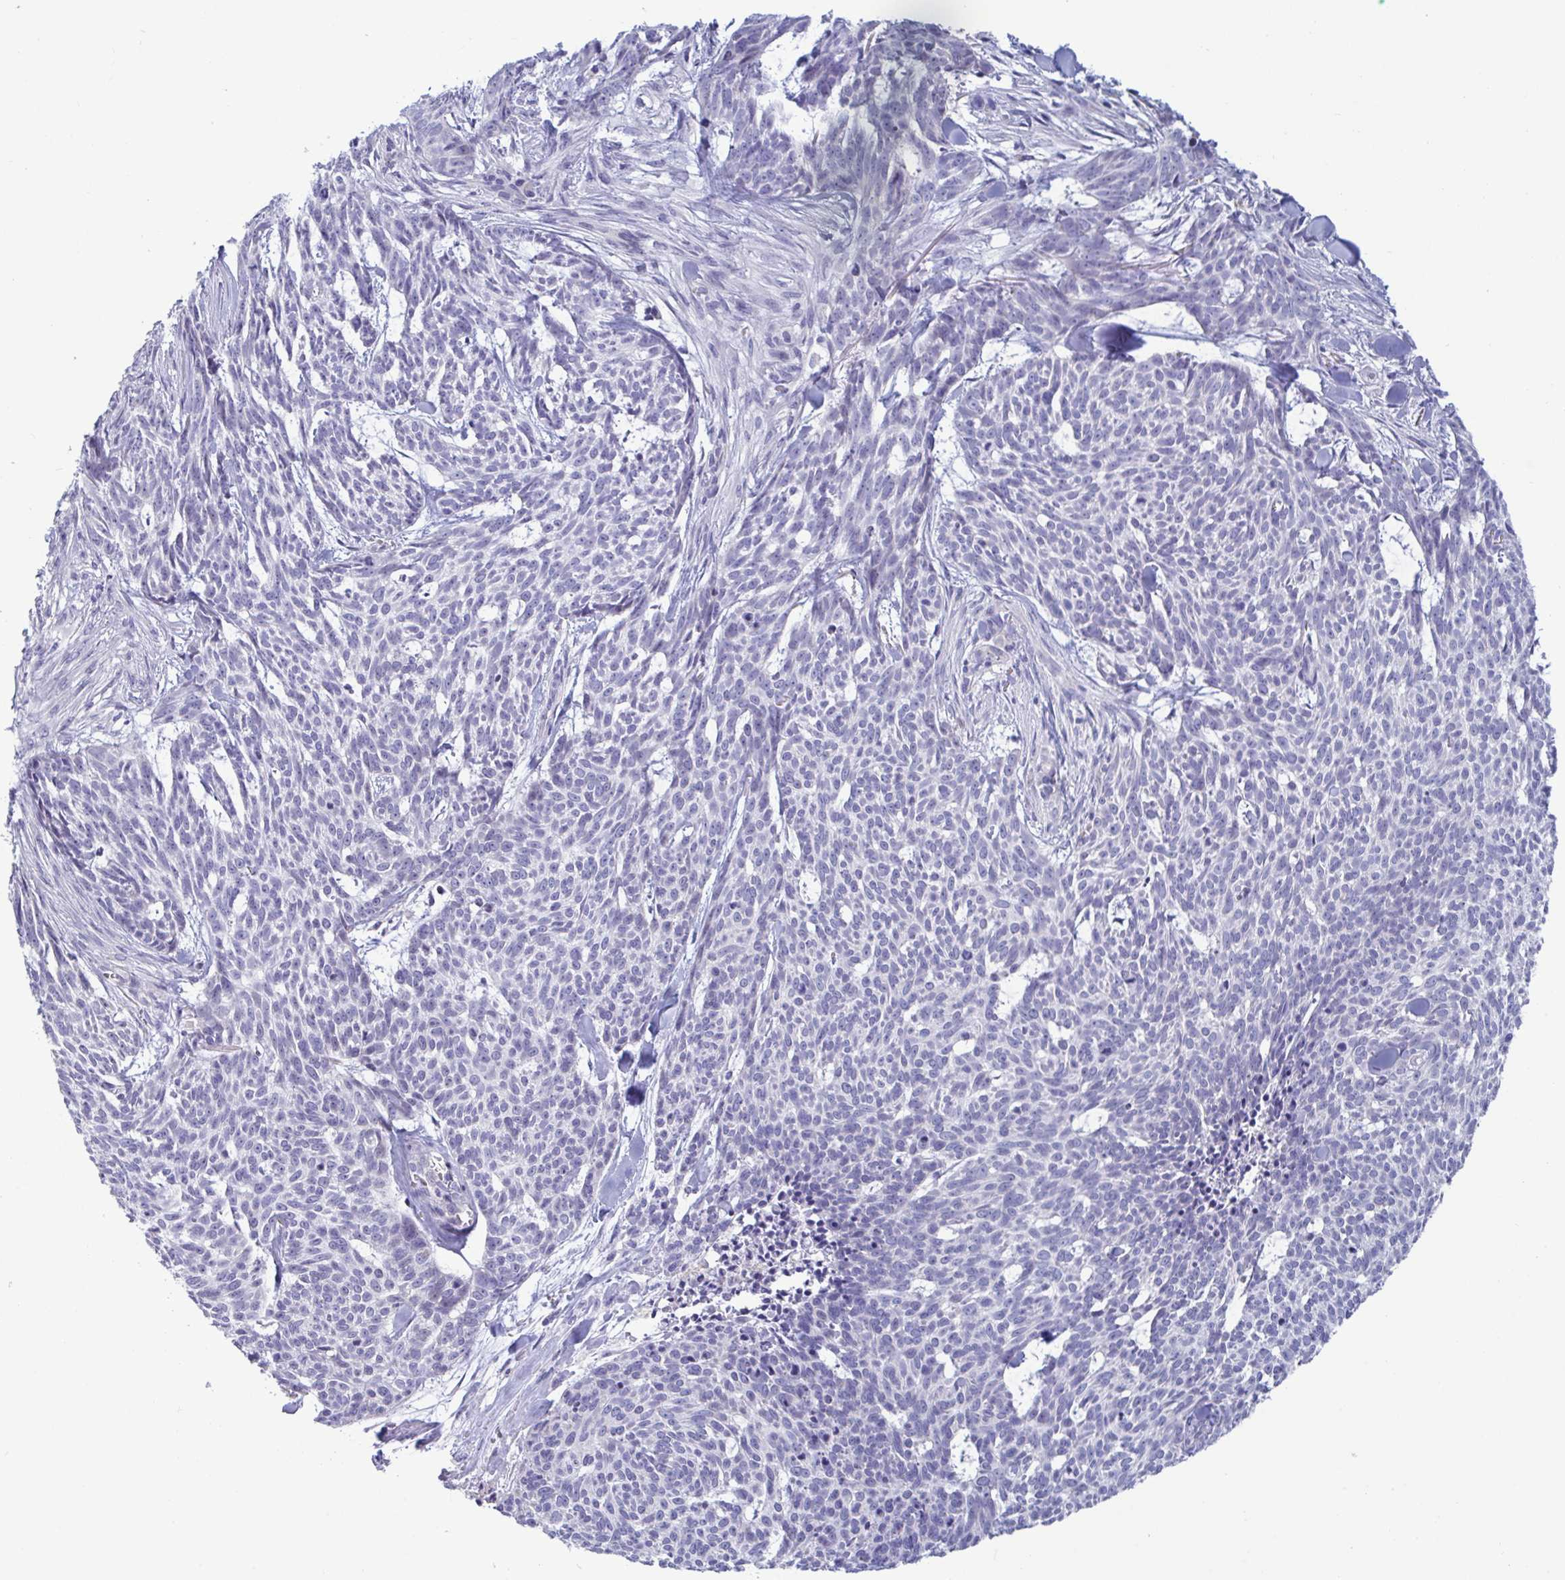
{"staining": {"intensity": "negative", "quantity": "none", "location": "none"}, "tissue": "skin cancer", "cell_type": "Tumor cells", "image_type": "cancer", "snomed": [{"axis": "morphology", "description": "Basal cell carcinoma"}, {"axis": "topography", "description": "Skin"}], "caption": "Immunohistochemical staining of skin basal cell carcinoma shows no significant staining in tumor cells.", "gene": "TAS2R38", "patient": {"sex": "female", "age": 93}}